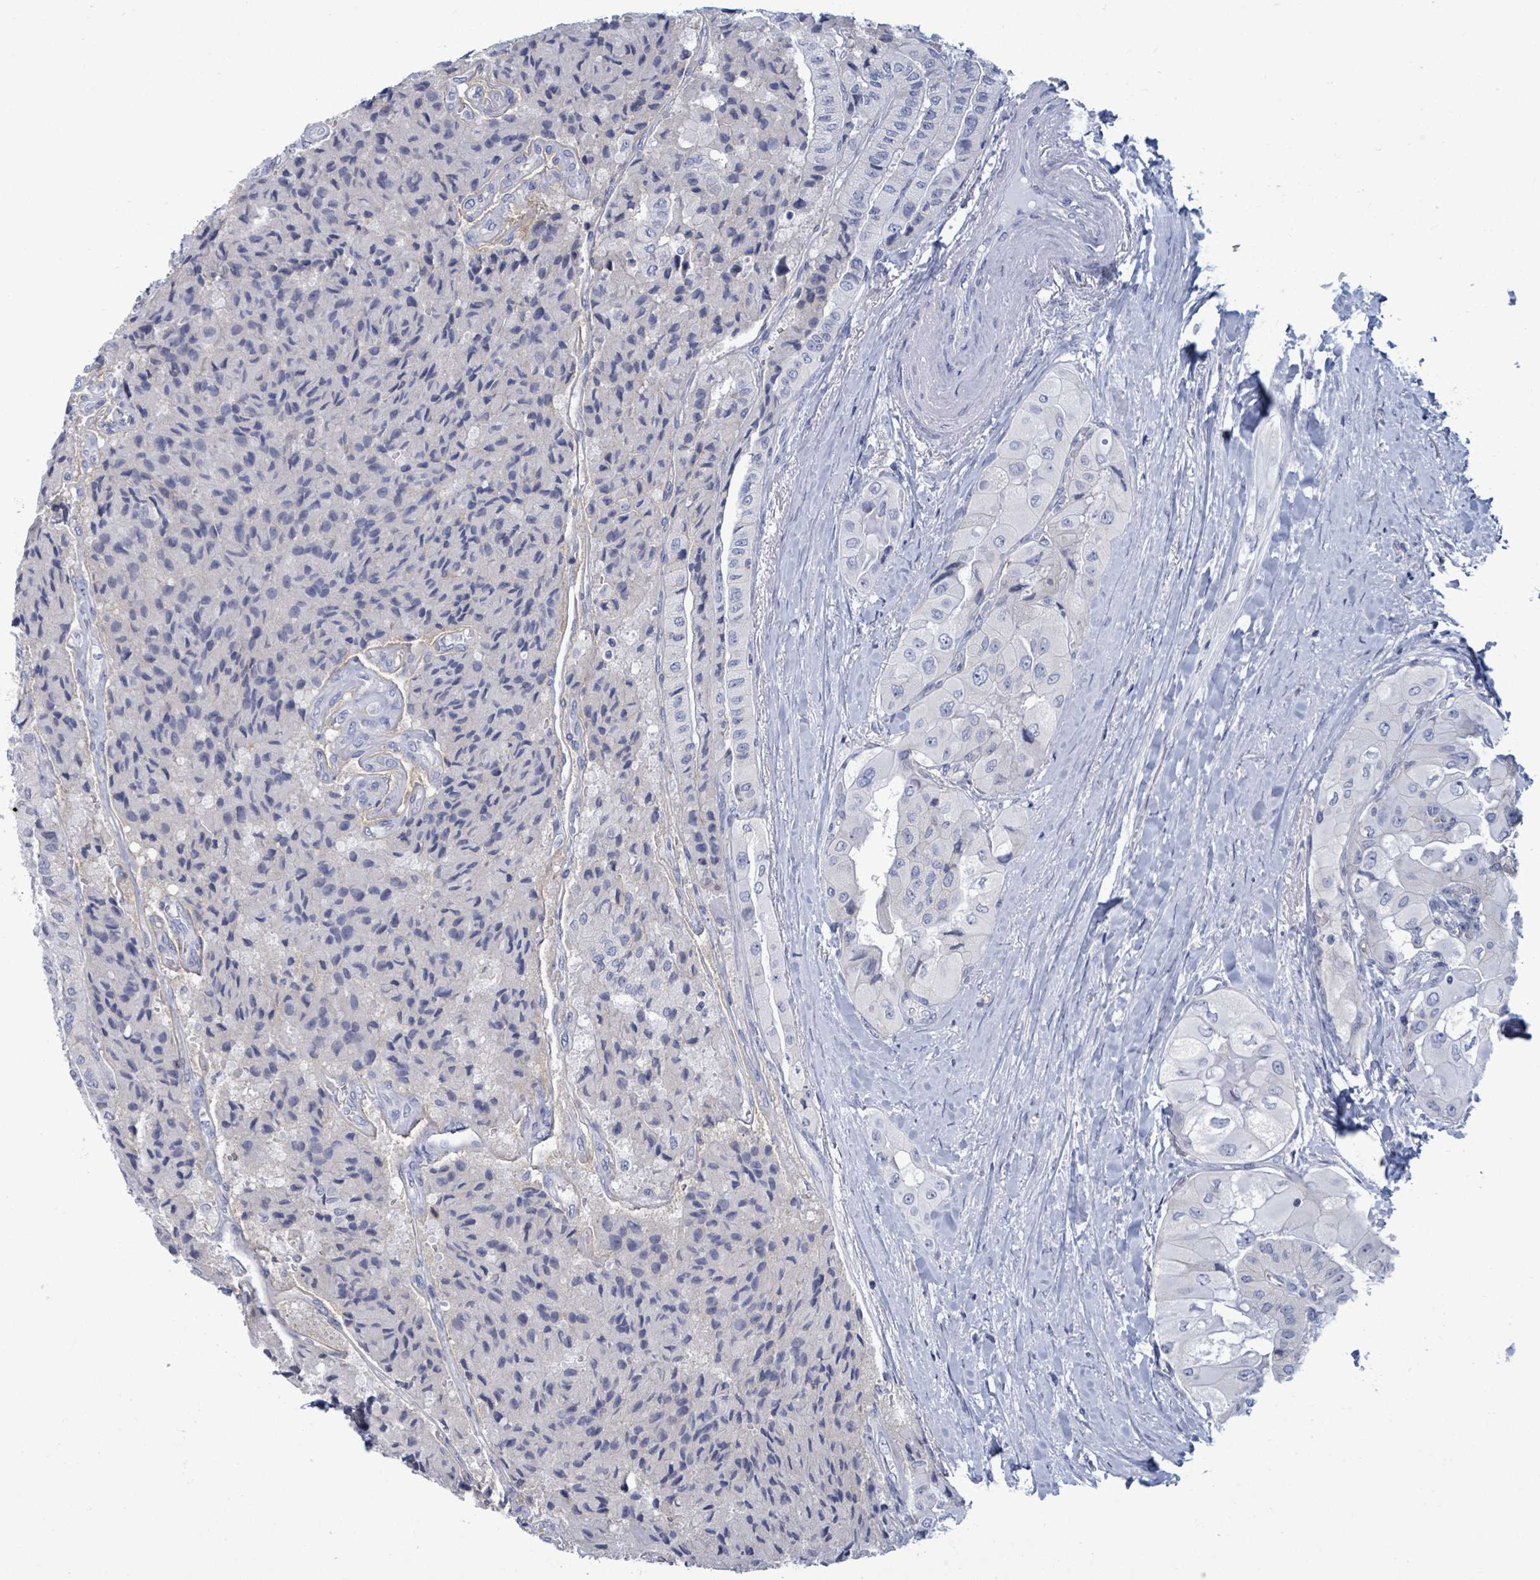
{"staining": {"intensity": "negative", "quantity": "none", "location": "none"}, "tissue": "thyroid cancer", "cell_type": "Tumor cells", "image_type": "cancer", "snomed": [{"axis": "morphology", "description": "Normal tissue, NOS"}, {"axis": "morphology", "description": "Papillary adenocarcinoma, NOS"}, {"axis": "topography", "description": "Thyroid gland"}], "caption": "There is no significant positivity in tumor cells of papillary adenocarcinoma (thyroid).", "gene": "BSG", "patient": {"sex": "female", "age": 59}}